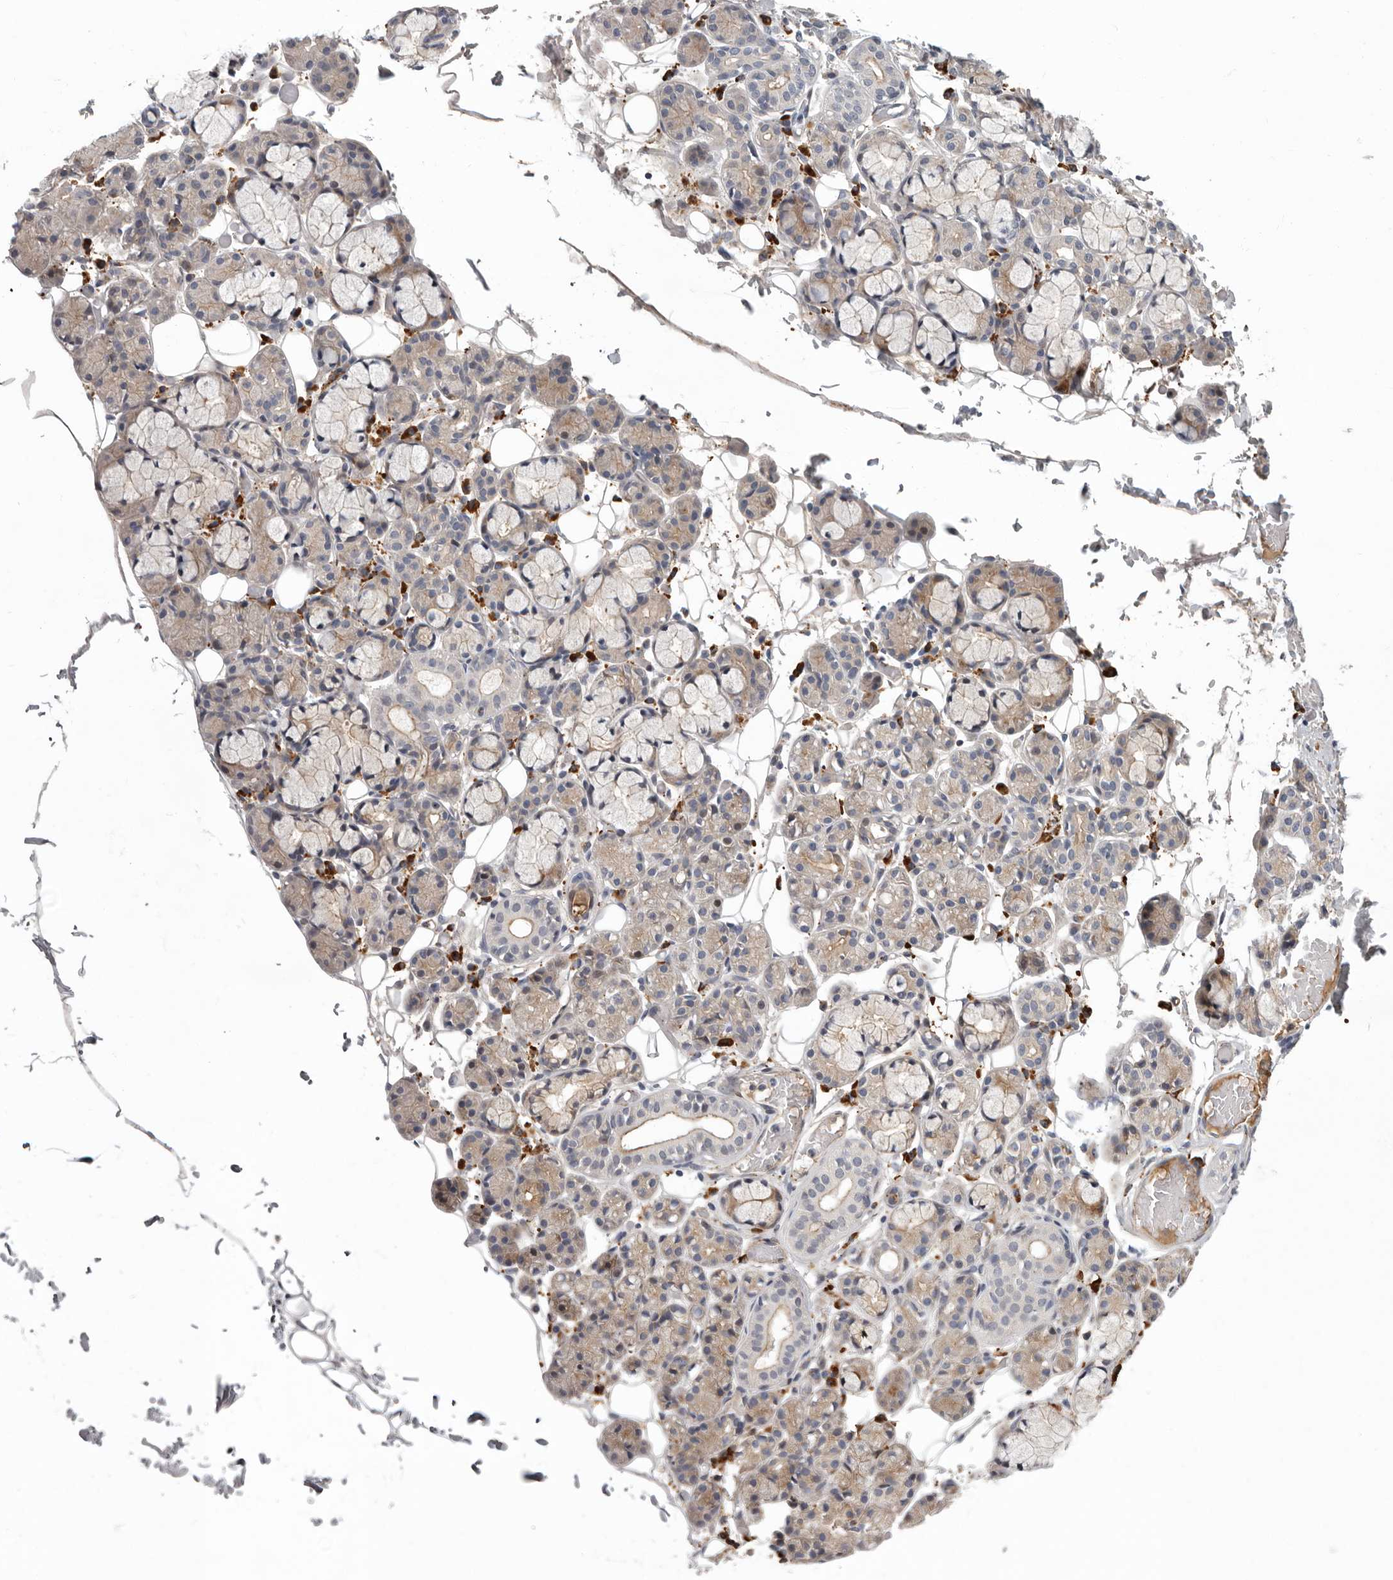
{"staining": {"intensity": "moderate", "quantity": "25%-75%", "location": "cytoplasmic/membranous"}, "tissue": "salivary gland", "cell_type": "Glandular cells", "image_type": "normal", "snomed": [{"axis": "morphology", "description": "Normal tissue, NOS"}, {"axis": "topography", "description": "Salivary gland"}], "caption": "The image displays staining of normal salivary gland, revealing moderate cytoplasmic/membranous protein positivity (brown color) within glandular cells.", "gene": "ATXN3L", "patient": {"sex": "male", "age": 63}}